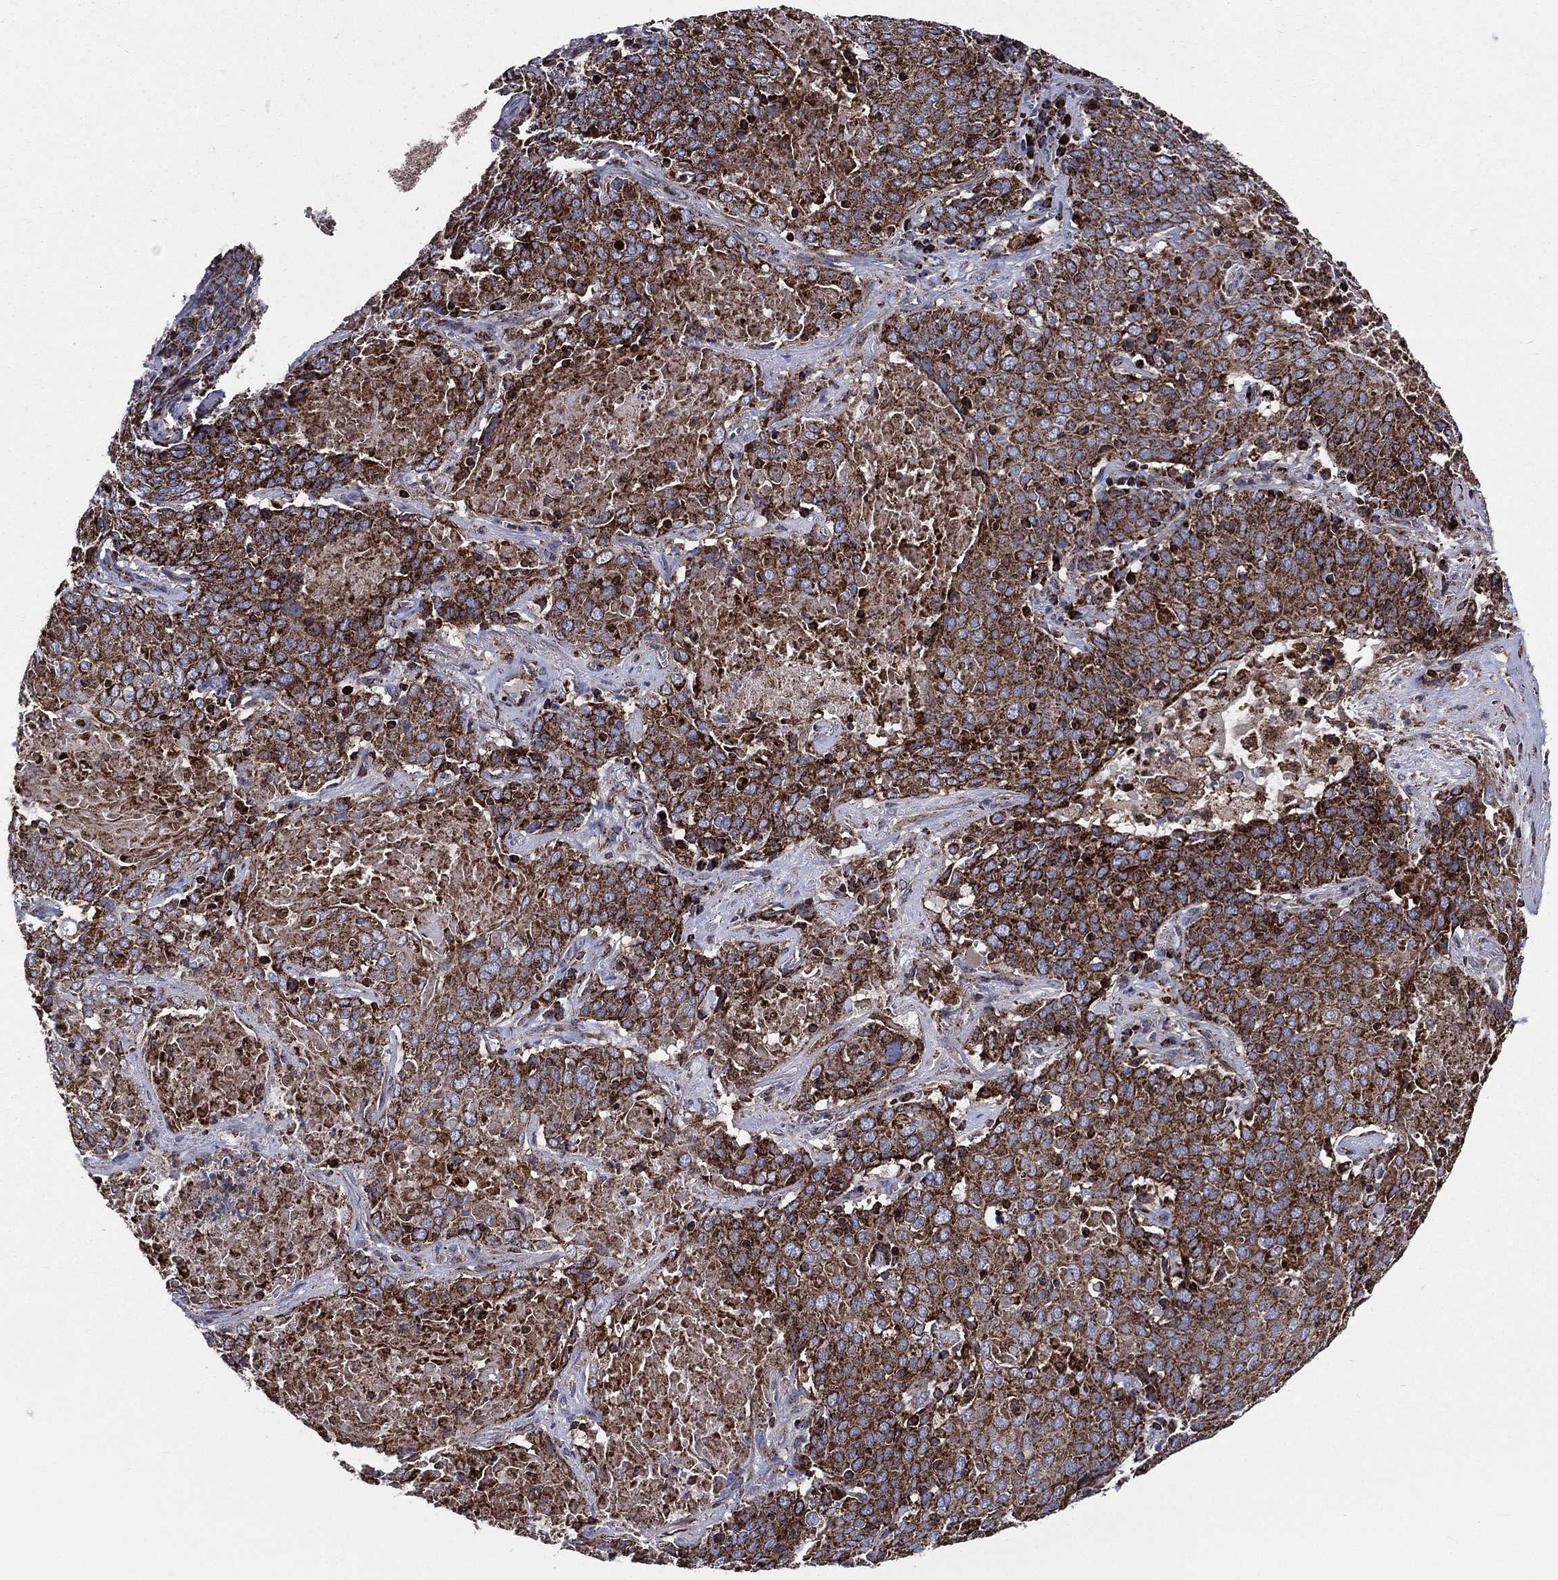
{"staining": {"intensity": "strong", "quantity": ">75%", "location": "cytoplasmic/membranous"}, "tissue": "lung cancer", "cell_type": "Tumor cells", "image_type": "cancer", "snomed": [{"axis": "morphology", "description": "Squamous cell carcinoma, NOS"}, {"axis": "topography", "description": "Lung"}], "caption": "High-power microscopy captured an immunohistochemistry (IHC) histopathology image of lung squamous cell carcinoma, revealing strong cytoplasmic/membranous staining in approximately >75% of tumor cells.", "gene": "ANKRD37", "patient": {"sex": "male", "age": 82}}